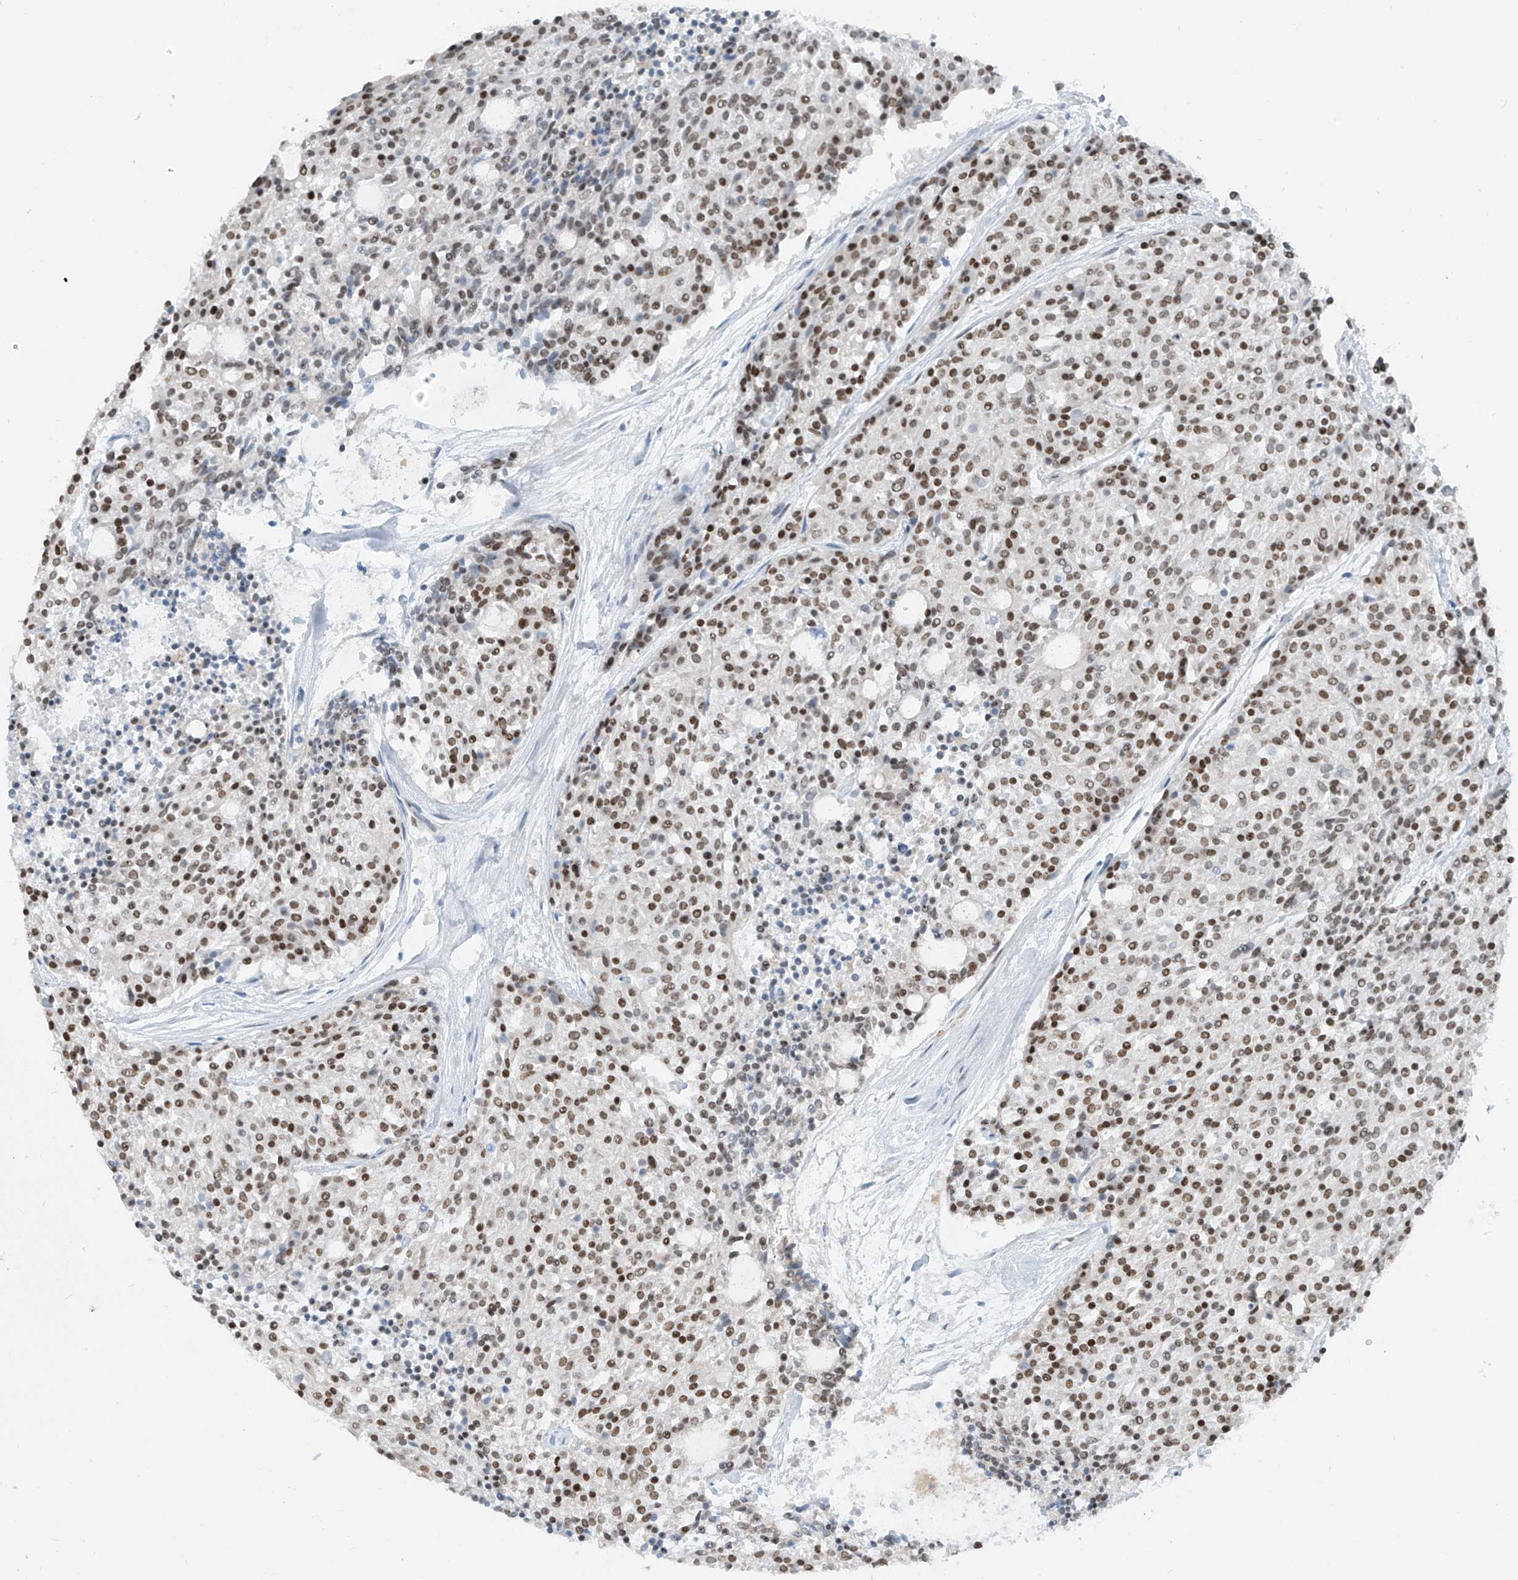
{"staining": {"intensity": "moderate", "quantity": ">75%", "location": "nuclear"}, "tissue": "carcinoid", "cell_type": "Tumor cells", "image_type": "cancer", "snomed": [{"axis": "morphology", "description": "Carcinoid, malignant, NOS"}, {"axis": "topography", "description": "Pancreas"}], "caption": "Malignant carcinoid tissue demonstrates moderate nuclear expression in about >75% of tumor cells, visualized by immunohistochemistry.", "gene": "MCM9", "patient": {"sex": "female", "age": 54}}